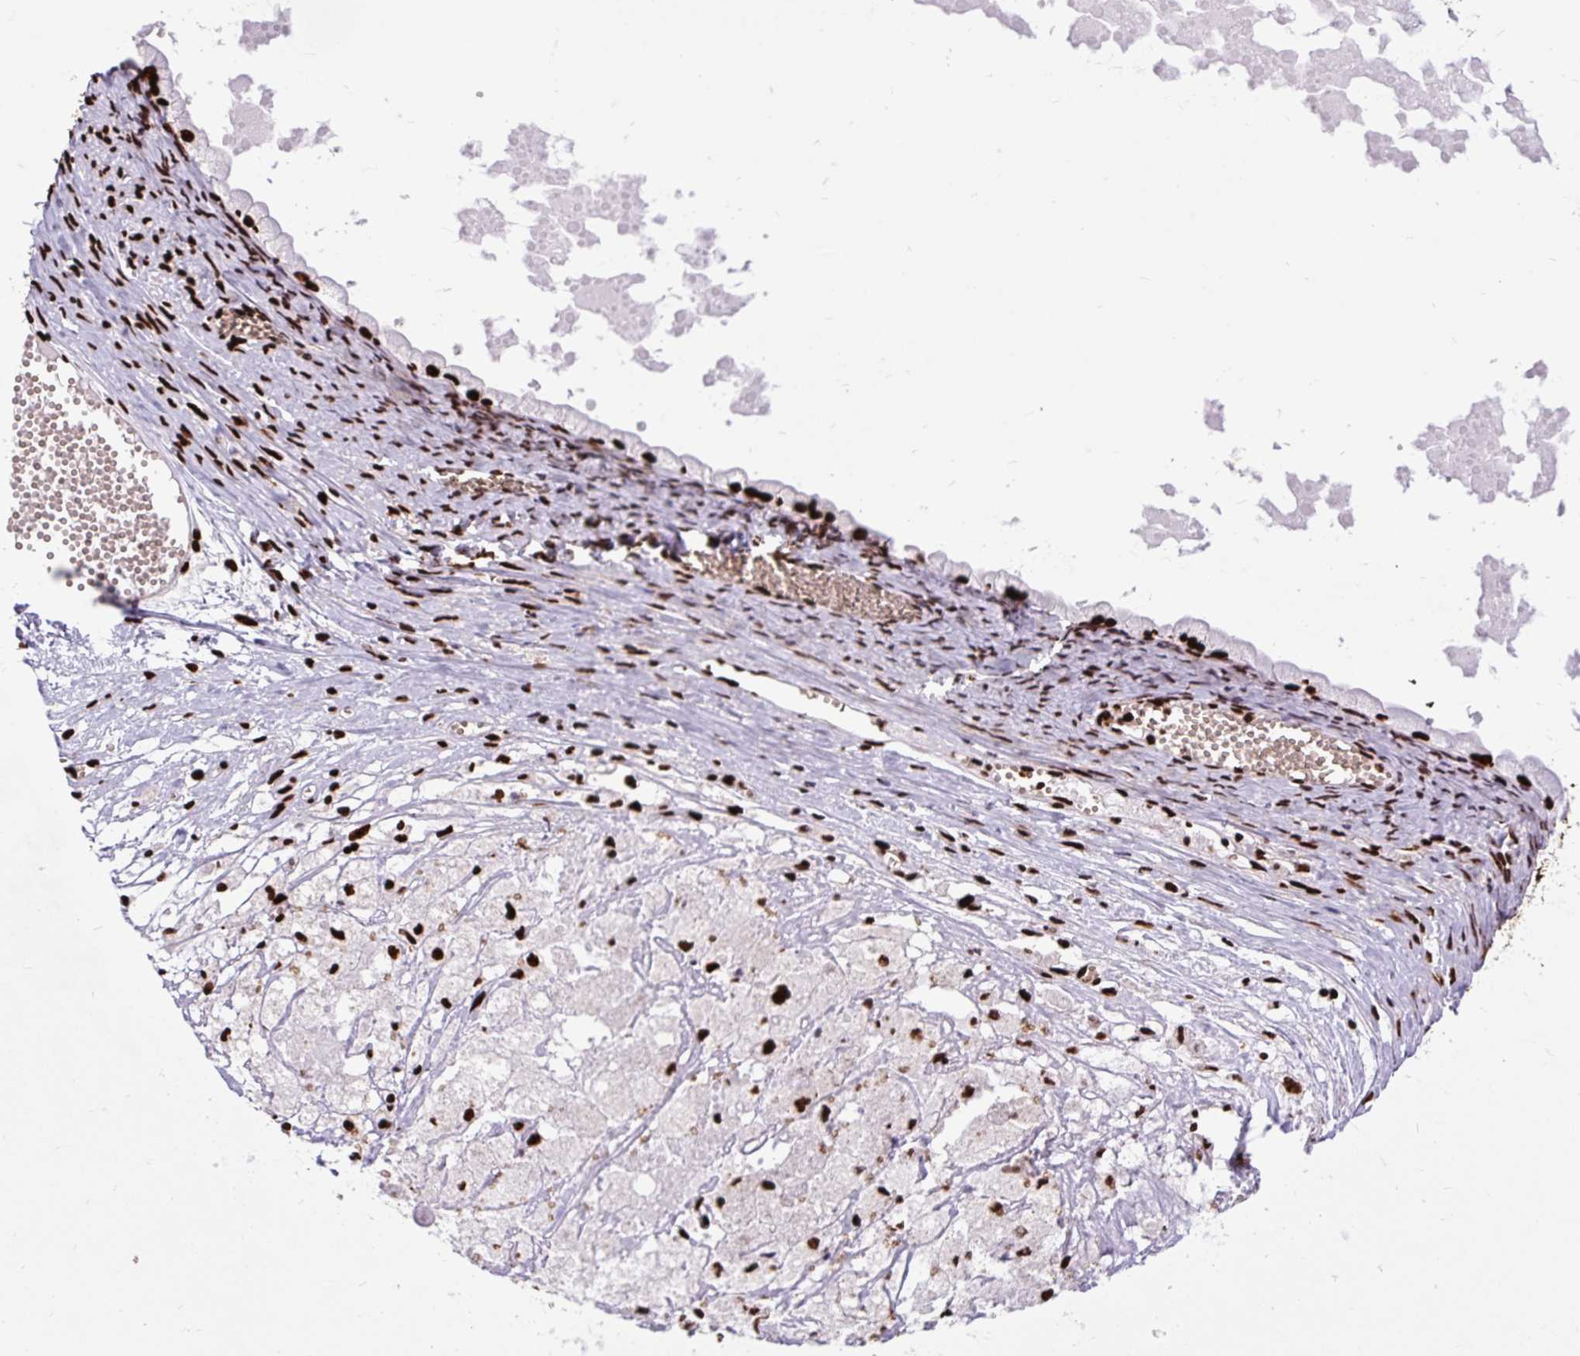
{"staining": {"intensity": "strong", "quantity": ">75%", "location": "nuclear"}, "tissue": "ovarian cancer", "cell_type": "Tumor cells", "image_type": "cancer", "snomed": [{"axis": "morphology", "description": "Cystadenocarcinoma, mucinous, NOS"}, {"axis": "topography", "description": "Ovary"}], "caption": "Ovarian cancer (mucinous cystadenocarcinoma) stained with a brown dye reveals strong nuclear positive expression in about >75% of tumor cells.", "gene": "FUS", "patient": {"sex": "female", "age": 61}}